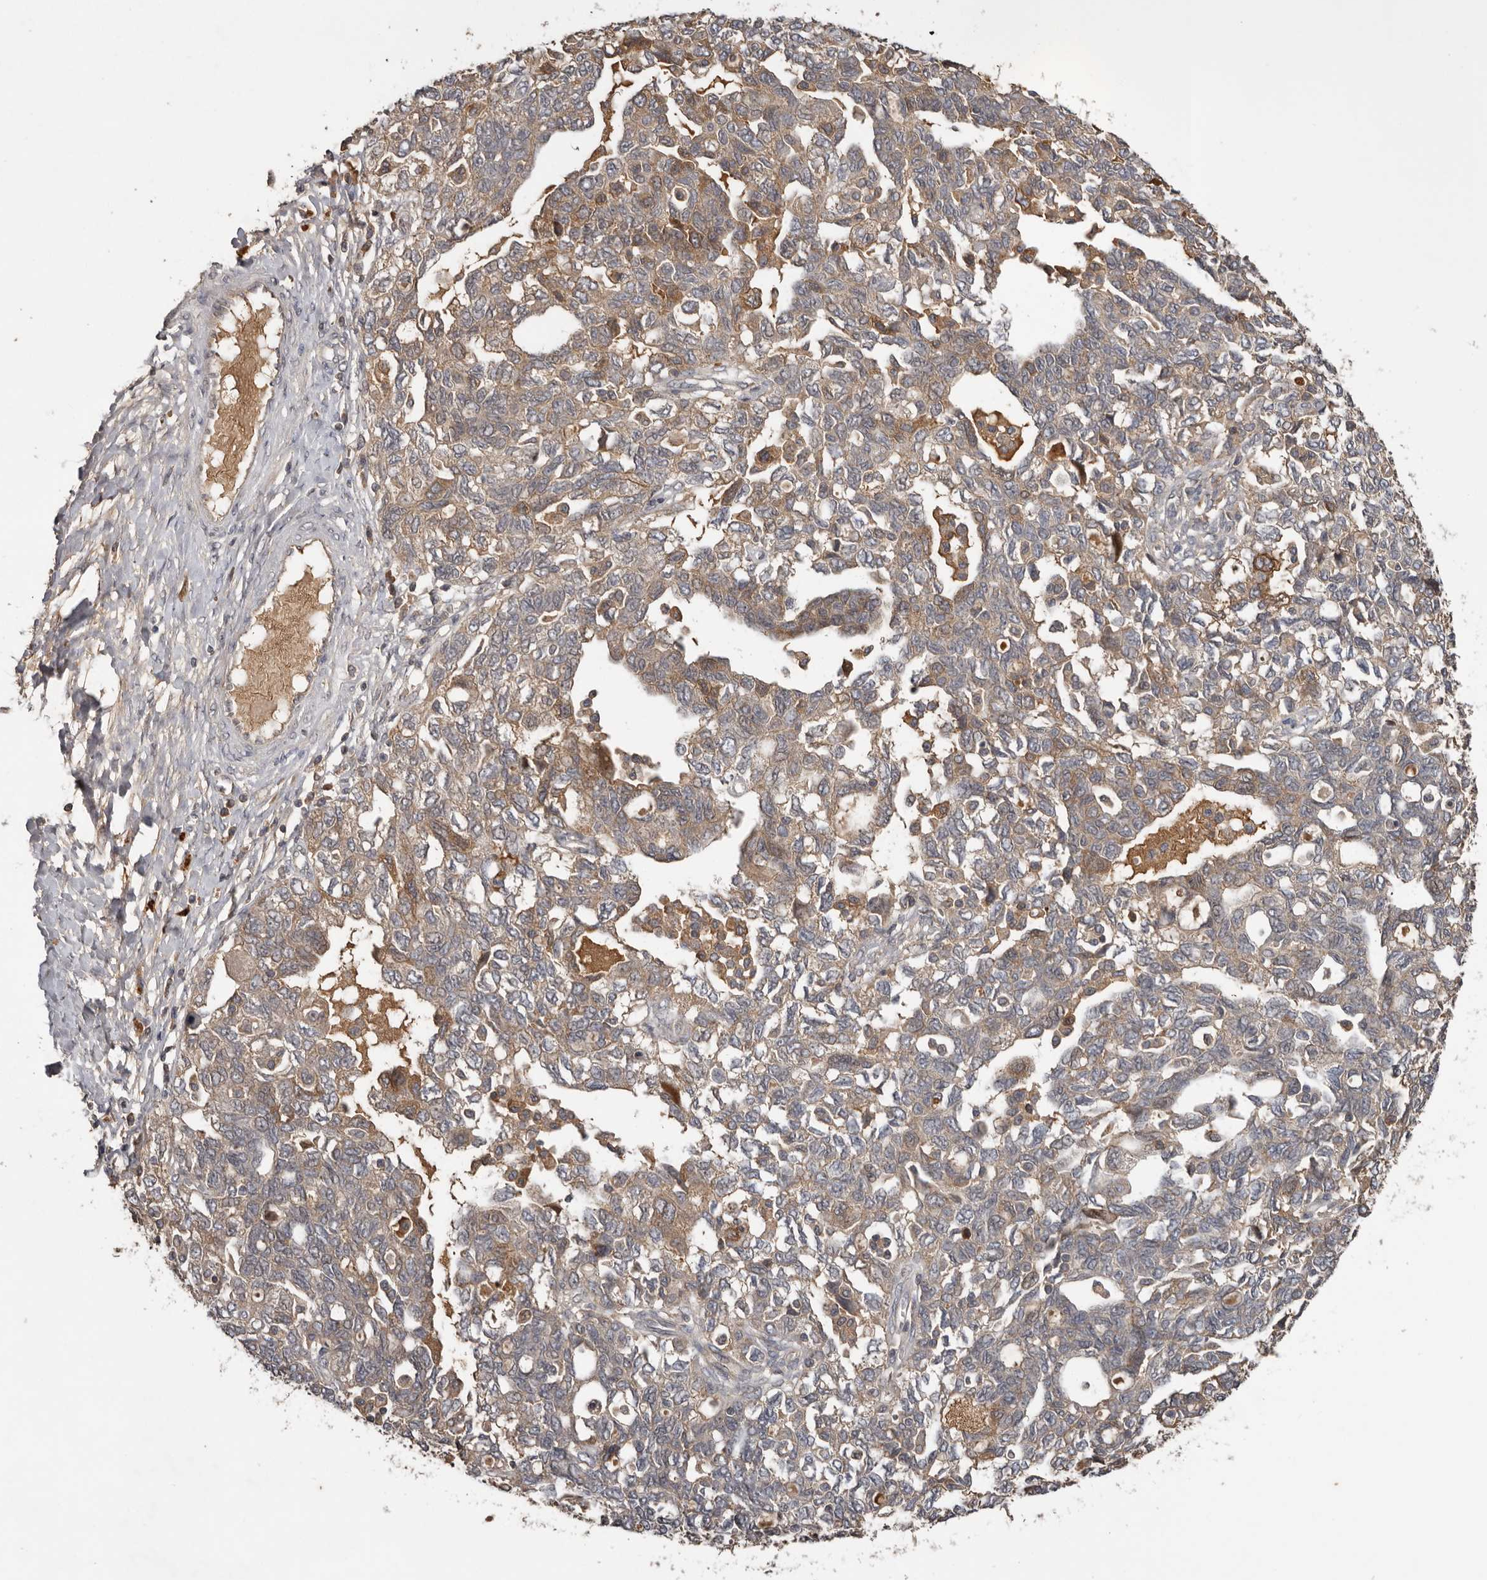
{"staining": {"intensity": "weak", "quantity": ">75%", "location": "cytoplasmic/membranous"}, "tissue": "ovarian cancer", "cell_type": "Tumor cells", "image_type": "cancer", "snomed": [{"axis": "morphology", "description": "Carcinoma, NOS"}, {"axis": "morphology", "description": "Cystadenocarcinoma, serous, NOS"}, {"axis": "topography", "description": "Ovary"}], "caption": "Weak cytoplasmic/membranous expression is seen in about >75% of tumor cells in ovarian cancer. (DAB (3,3'-diaminobenzidine) = brown stain, brightfield microscopy at high magnification).", "gene": "NMUR1", "patient": {"sex": "female", "age": 69}}